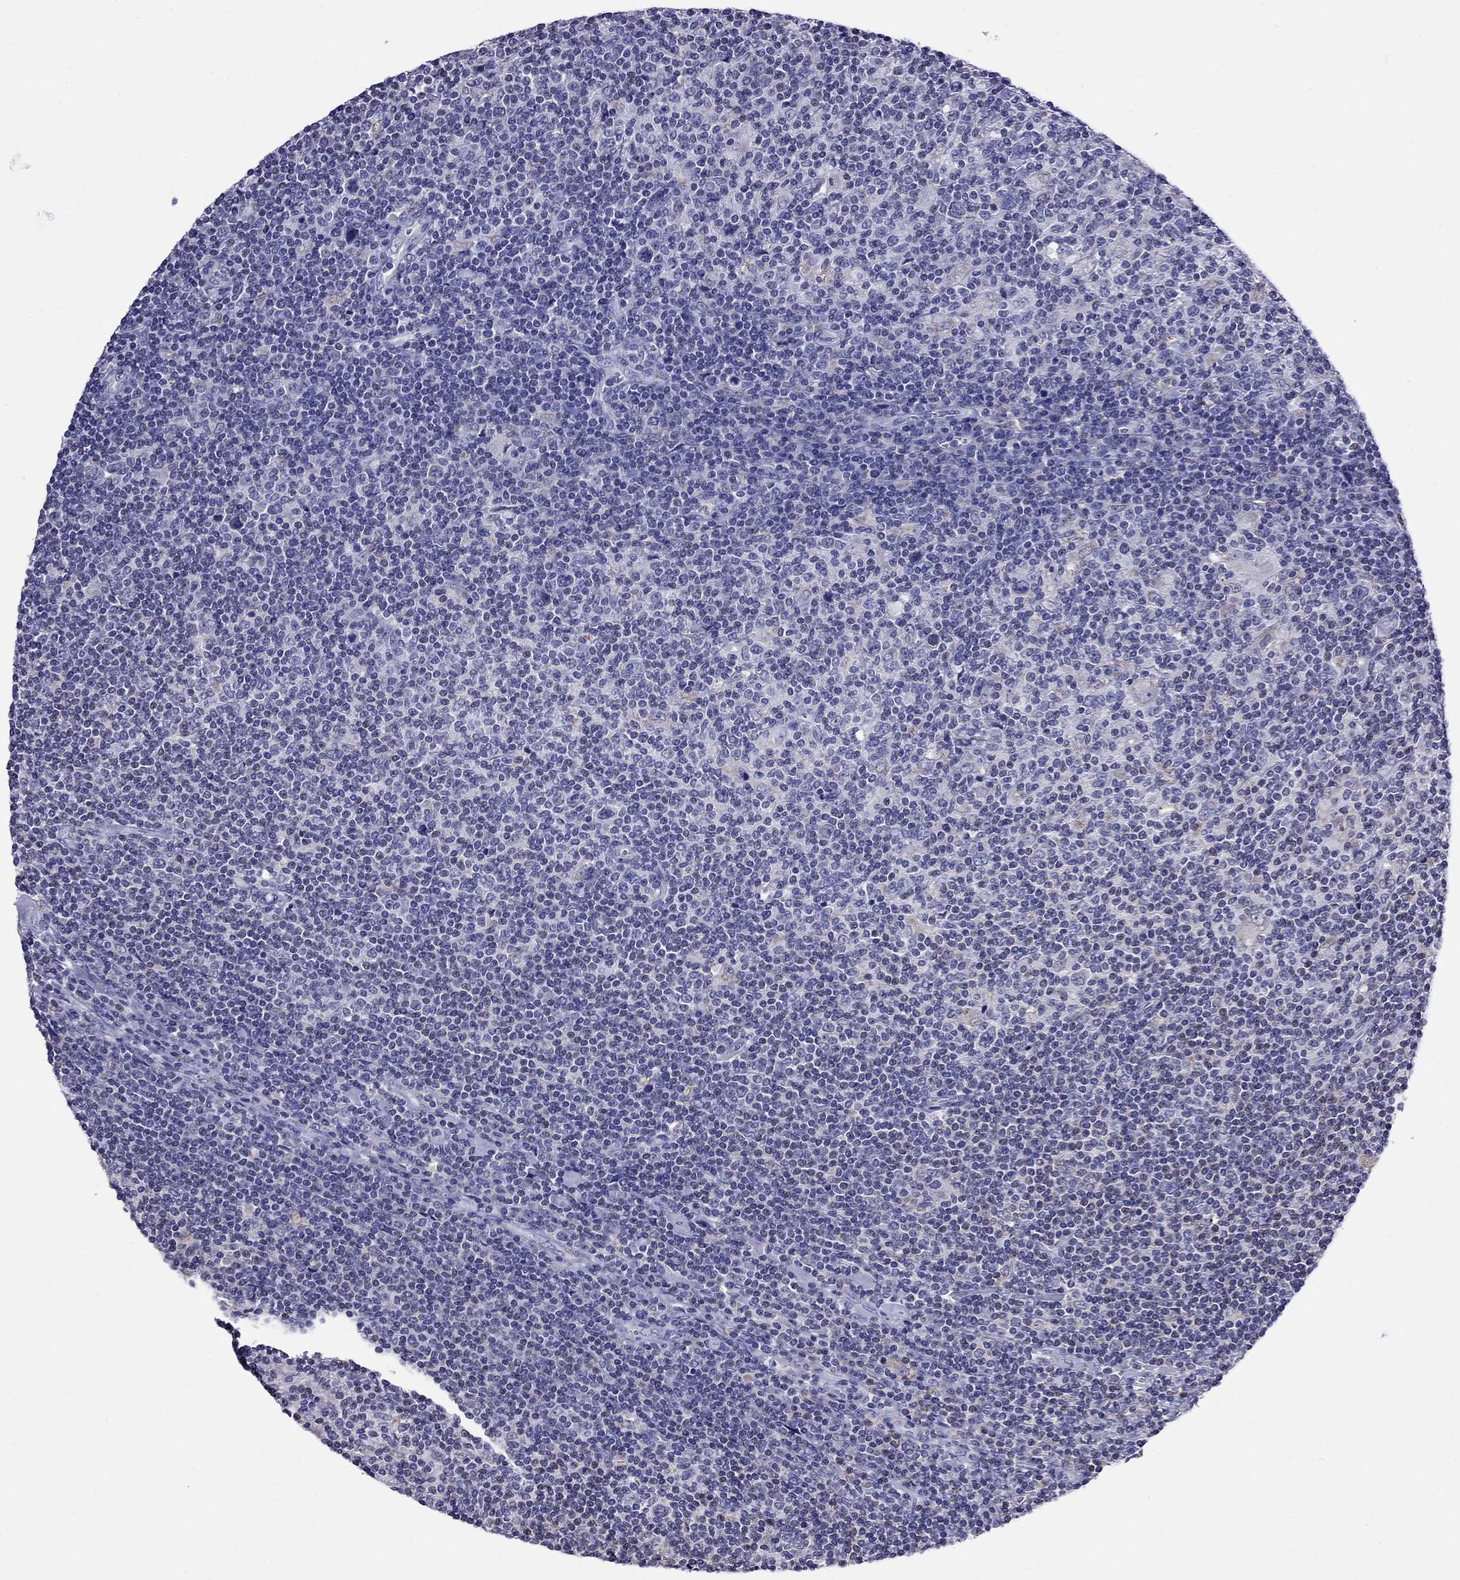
{"staining": {"intensity": "negative", "quantity": "none", "location": "none"}, "tissue": "lymphoma", "cell_type": "Tumor cells", "image_type": "cancer", "snomed": [{"axis": "morphology", "description": "Hodgkin's disease, NOS"}, {"axis": "topography", "description": "Lymph node"}], "caption": "Lymphoma was stained to show a protein in brown. There is no significant staining in tumor cells.", "gene": "SCG2", "patient": {"sex": "male", "age": 40}}